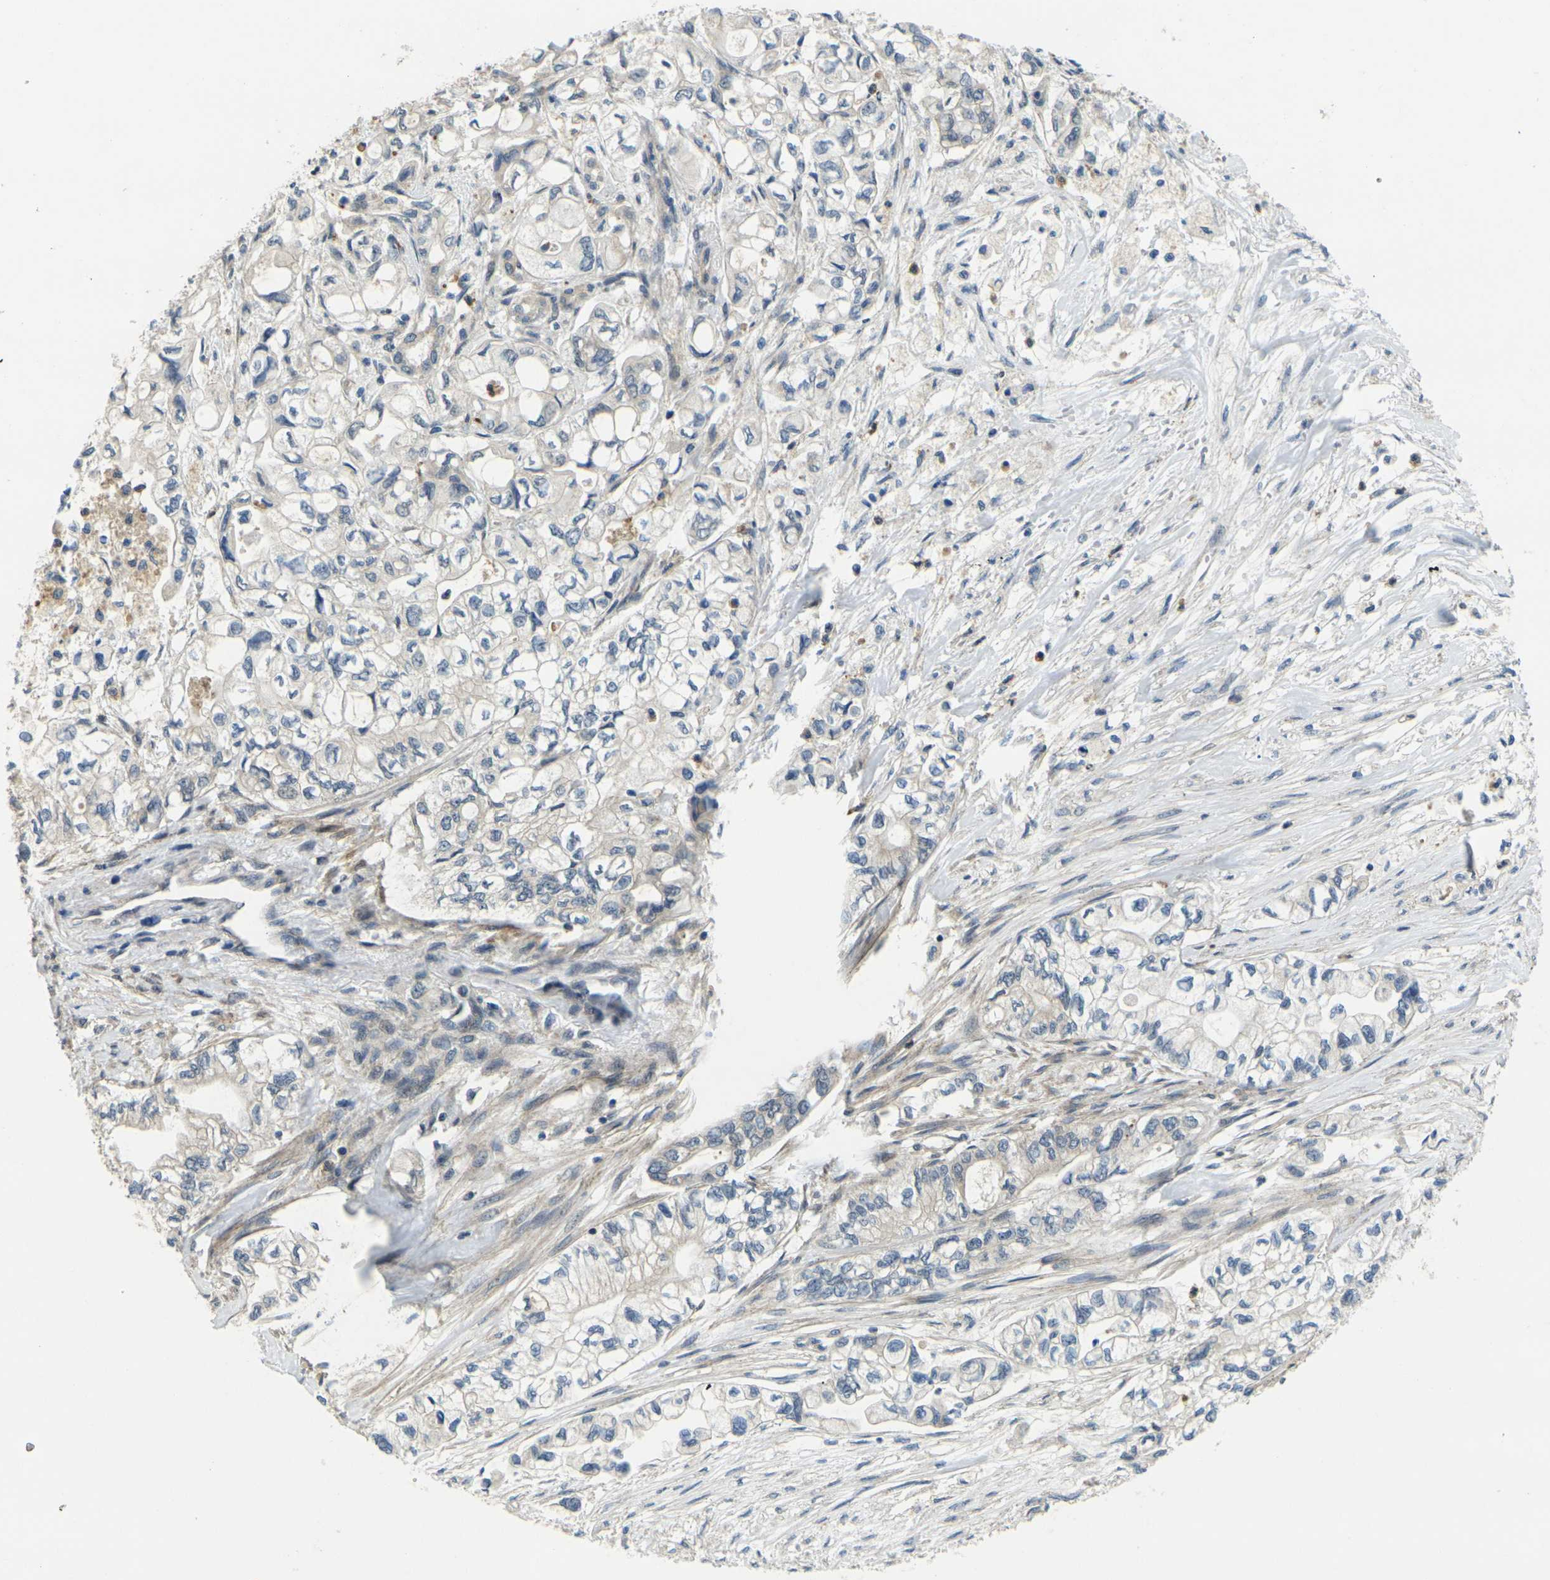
{"staining": {"intensity": "negative", "quantity": "none", "location": "none"}, "tissue": "pancreatic cancer", "cell_type": "Tumor cells", "image_type": "cancer", "snomed": [{"axis": "morphology", "description": "Adenocarcinoma, NOS"}, {"axis": "topography", "description": "Pancreas"}], "caption": "An IHC micrograph of pancreatic cancer (adenocarcinoma) is shown. There is no staining in tumor cells of pancreatic cancer (adenocarcinoma).", "gene": "KCTD10", "patient": {"sex": "male", "age": 79}}